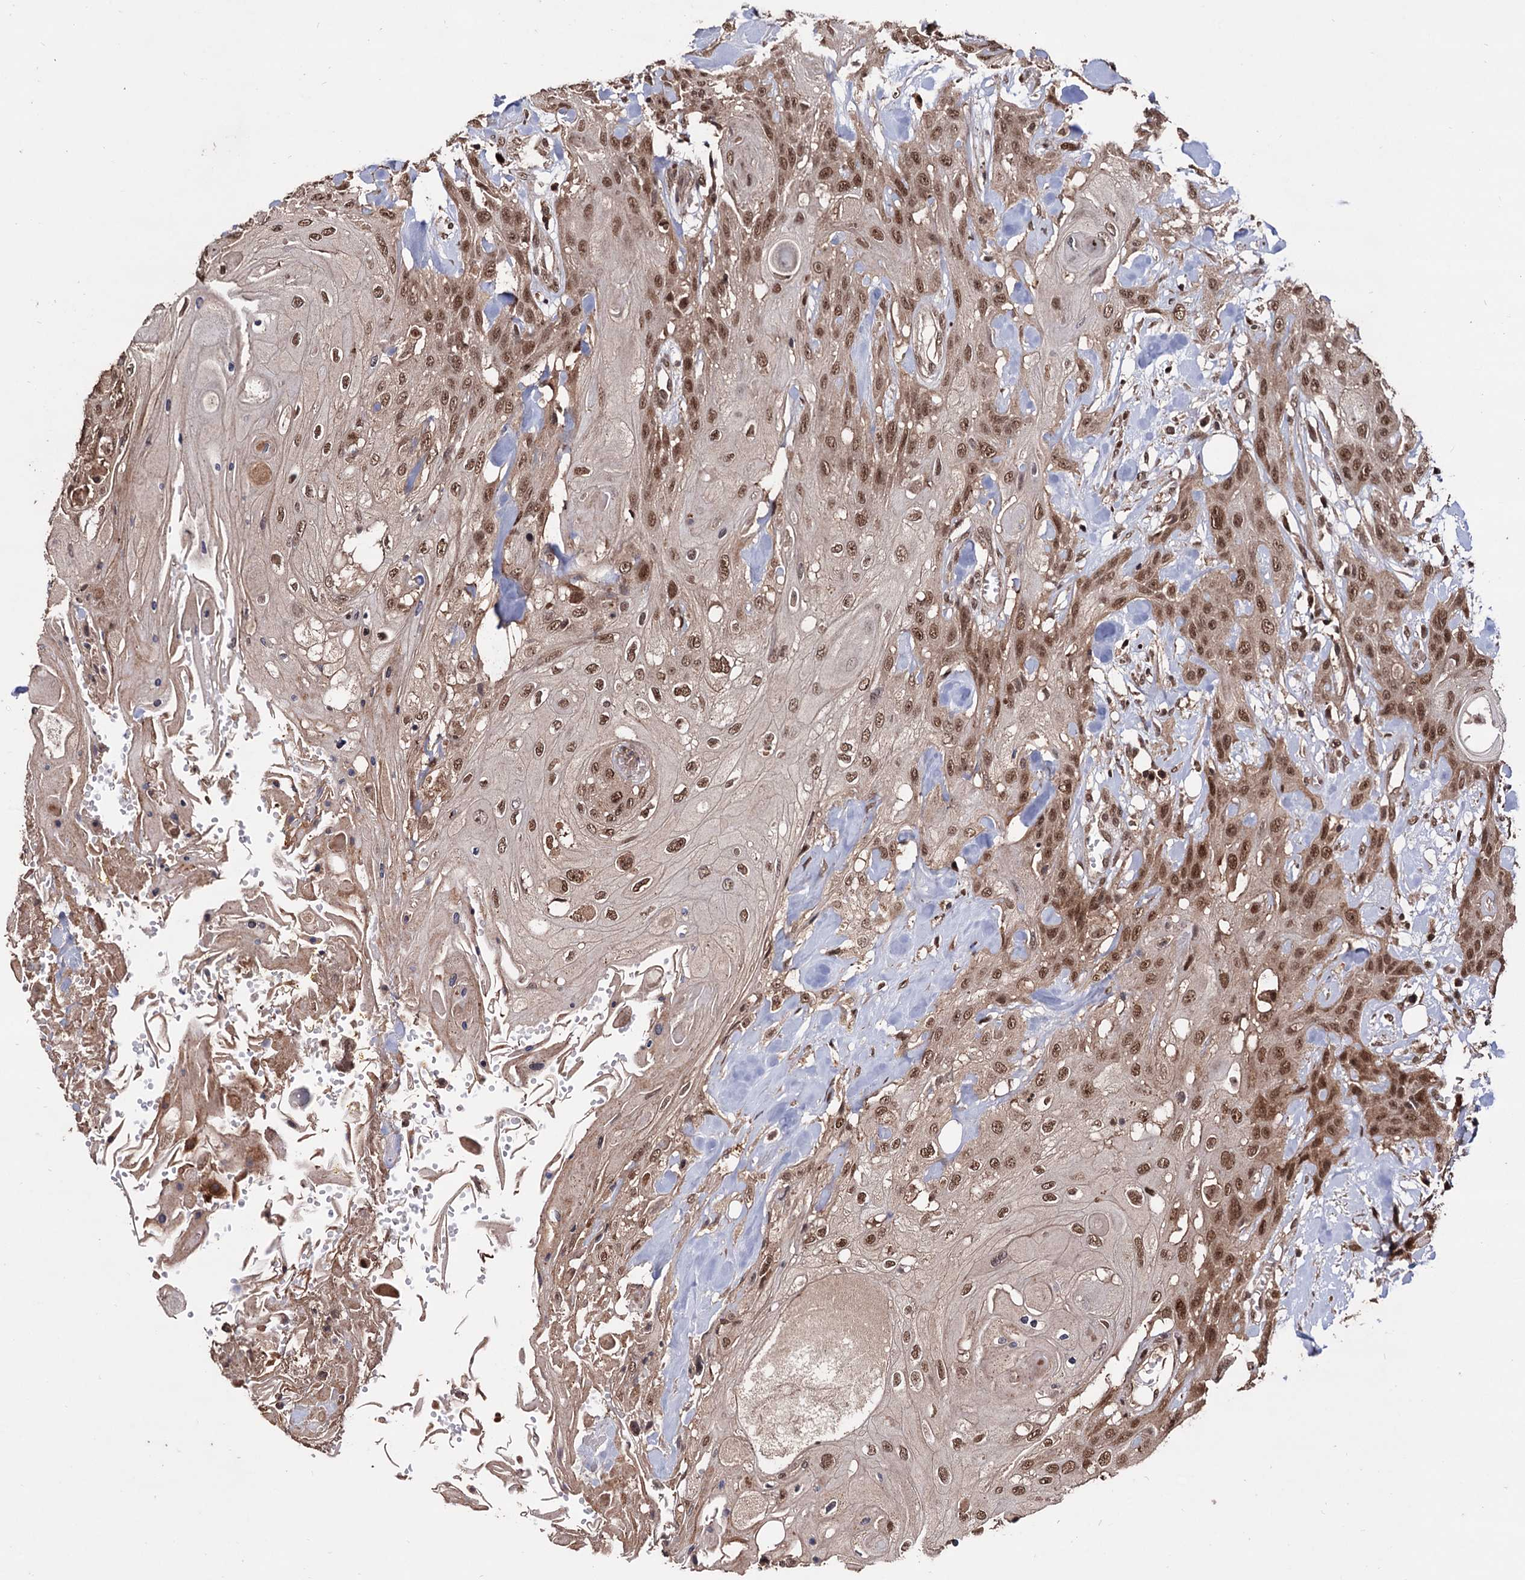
{"staining": {"intensity": "moderate", "quantity": ">75%", "location": "nuclear"}, "tissue": "head and neck cancer", "cell_type": "Tumor cells", "image_type": "cancer", "snomed": [{"axis": "morphology", "description": "Squamous cell carcinoma, NOS"}, {"axis": "topography", "description": "Head-Neck"}], "caption": "A photomicrograph of human head and neck cancer stained for a protein shows moderate nuclear brown staining in tumor cells.", "gene": "KLF5", "patient": {"sex": "female", "age": 43}}